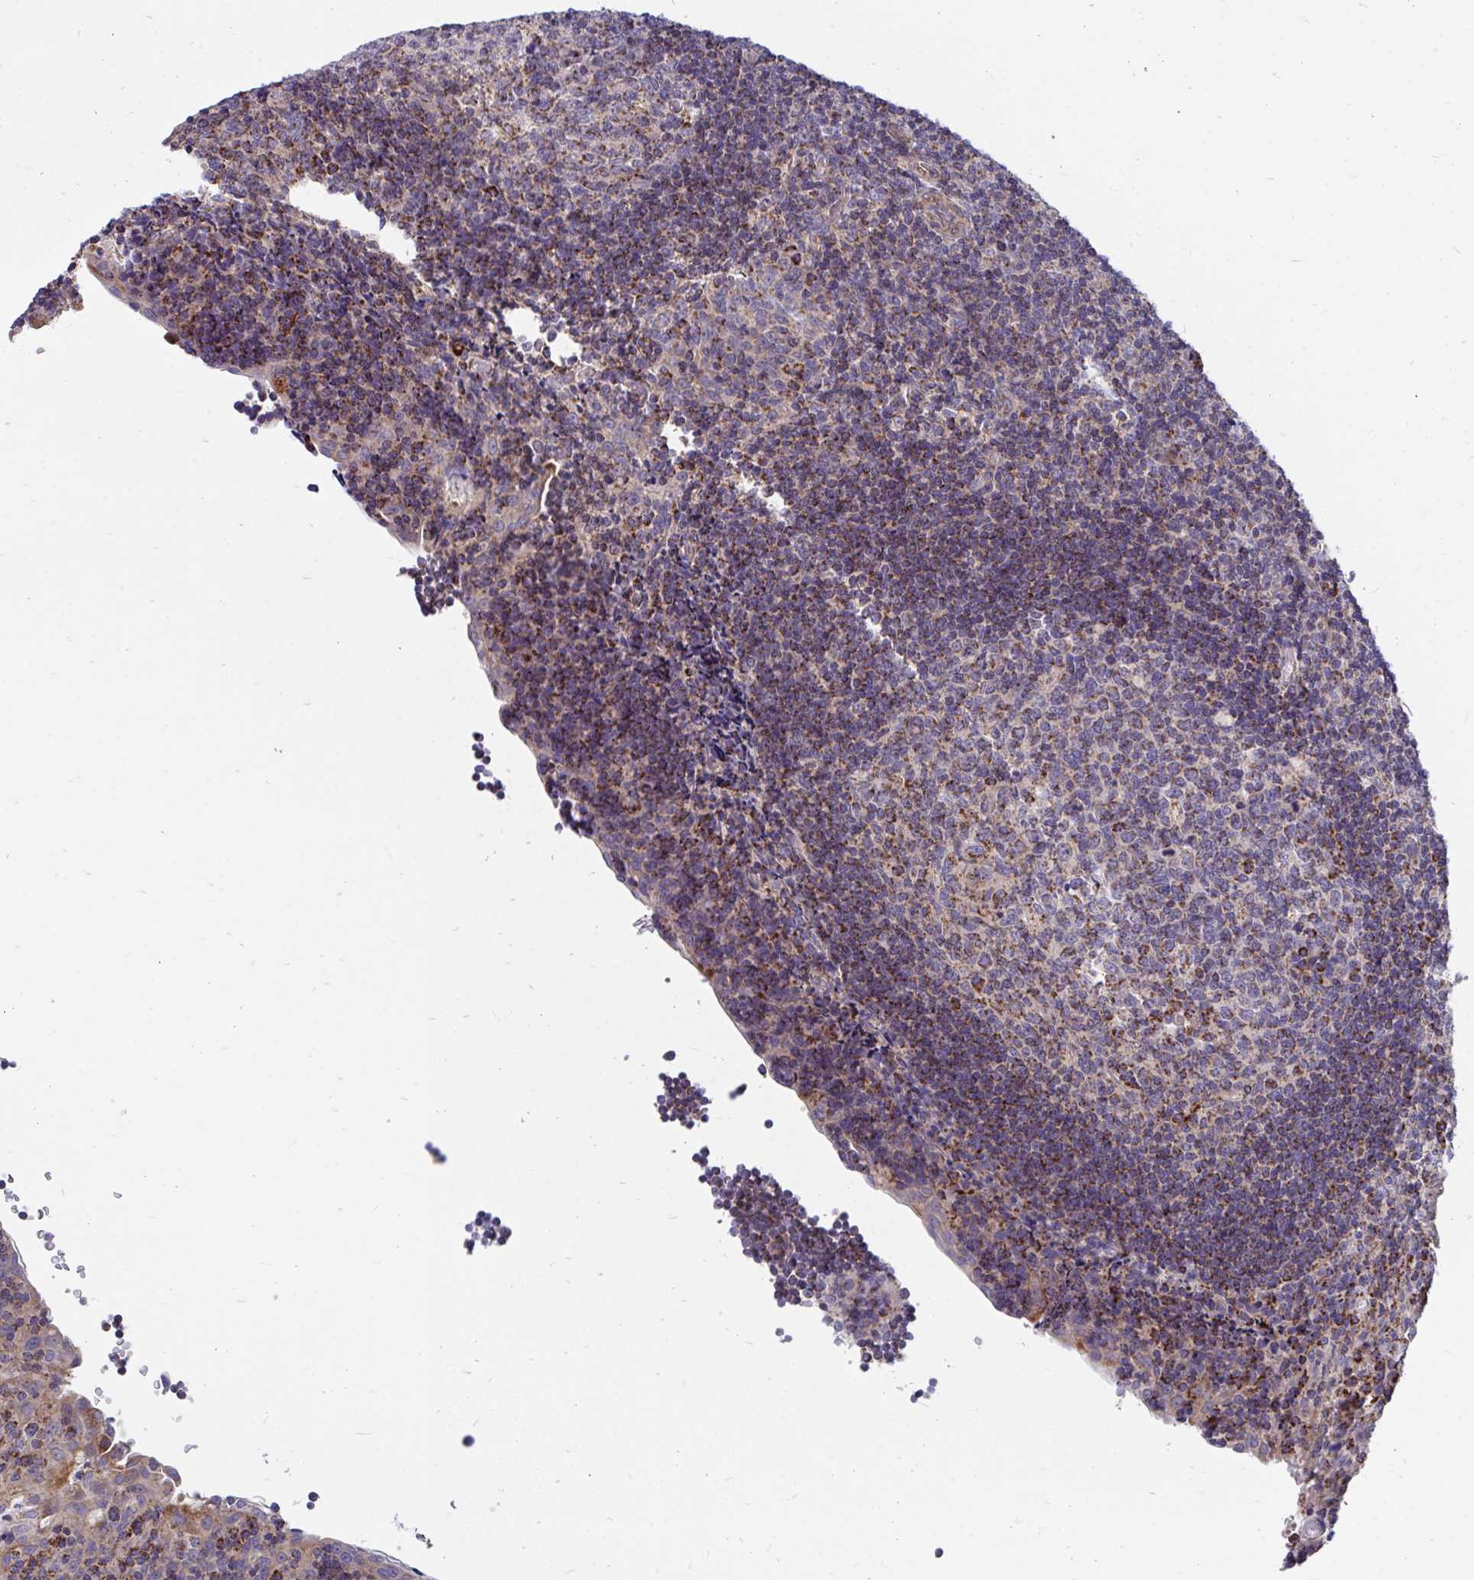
{"staining": {"intensity": "strong", "quantity": "<25%", "location": "cytoplasmic/membranous"}, "tissue": "tonsil", "cell_type": "Germinal center cells", "image_type": "normal", "snomed": [{"axis": "morphology", "description": "Normal tissue, NOS"}, {"axis": "topography", "description": "Tonsil"}], "caption": "Tonsil stained with a brown dye shows strong cytoplasmic/membranous positive positivity in about <25% of germinal center cells.", "gene": "FHIP1B", "patient": {"sex": "male", "age": 17}}